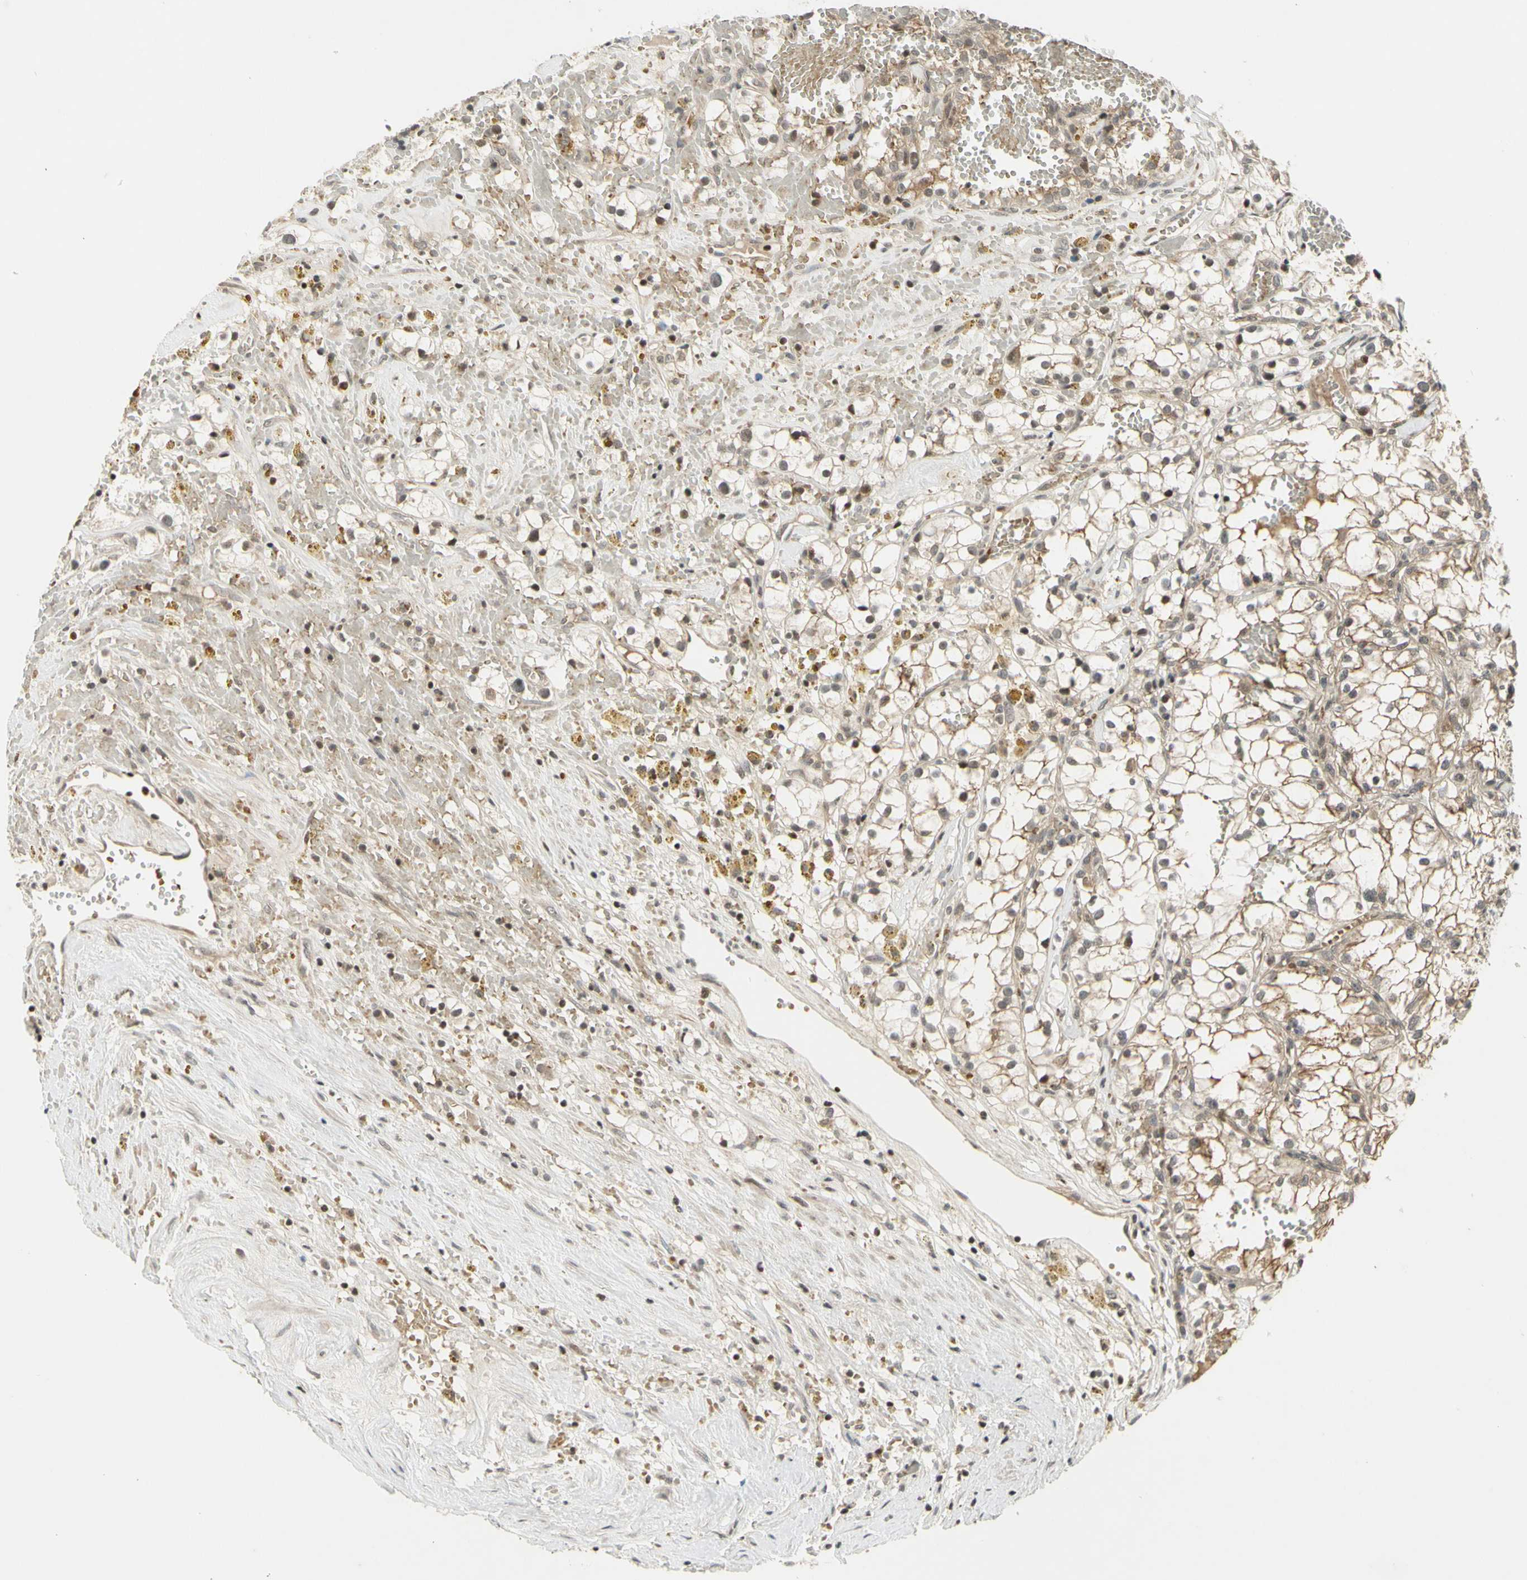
{"staining": {"intensity": "moderate", "quantity": "25%-75%", "location": "cytoplasmic/membranous"}, "tissue": "renal cancer", "cell_type": "Tumor cells", "image_type": "cancer", "snomed": [{"axis": "morphology", "description": "Adenocarcinoma, NOS"}, {"axis": "topography", "description": "Kidney"}], "caption": "IHC (DAB) staining of human adenocarcinoma (renal) reveals moderate cytoplasmic/membranous protein expression in approximately 25%-75% of tumor cells.", "gene": "EFNB2", "patient": {"sex": "male", "age": 56}}